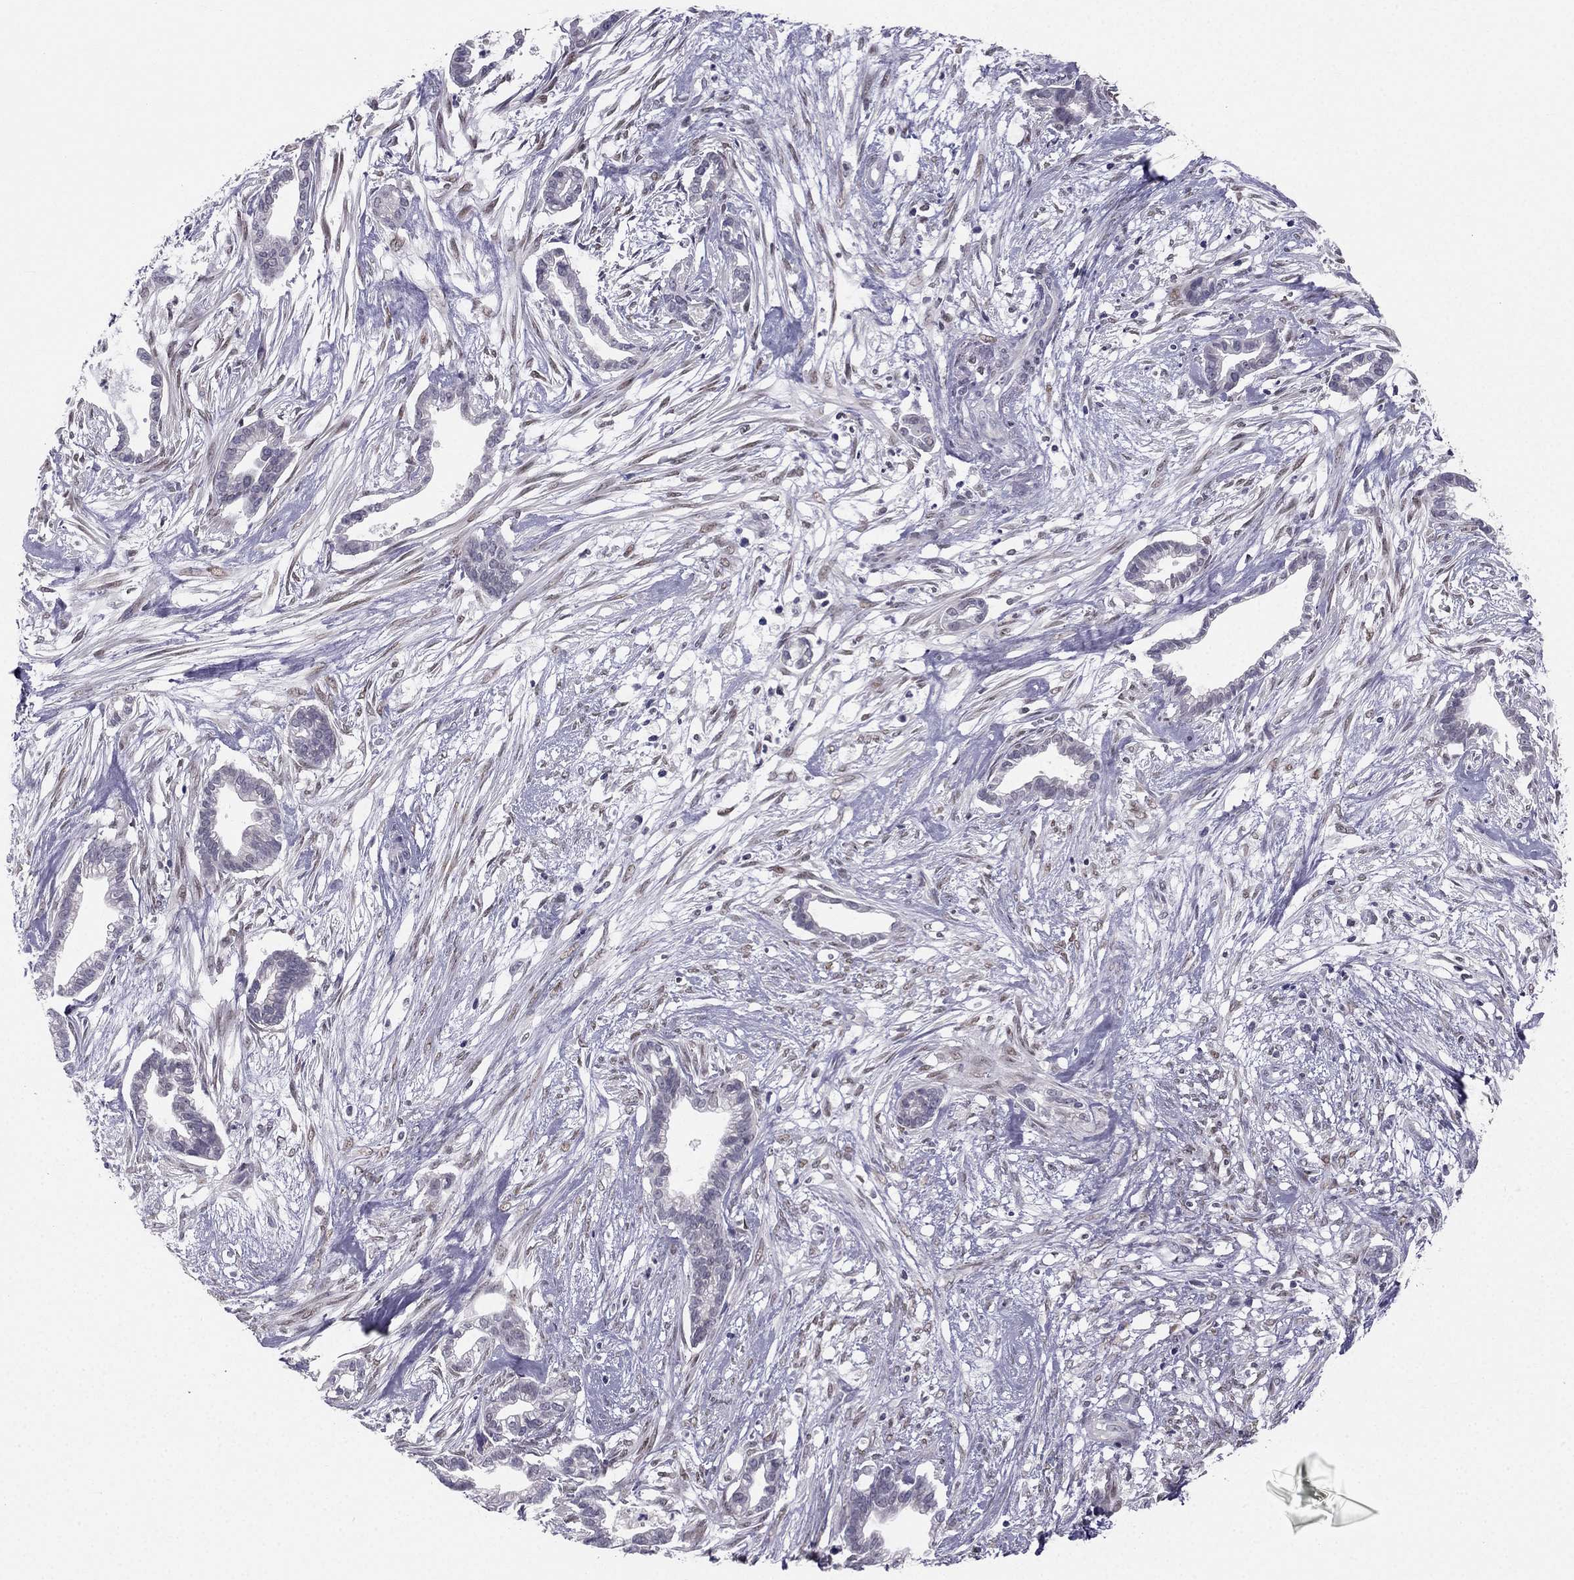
{"staining": {"intensity": "negative", "quantity": "none", "location": "none"}, "tissue": "cervical cancer", "cell_type": "Tumor cells", "image_type": "cancer", "snomed": [{"axis": "morphology", "description": "Adenocarcinoma, NOS"}, {"axis": "topography", "description": "Cervix"}], "caption": "High power microscopy histopathology image of an immunohistochemistry histopathology image of cervical cancer, revealing no significant staining in tumor cells.", "gene": "TRPS1", "patient": {"sex": "female", "age": 62}}